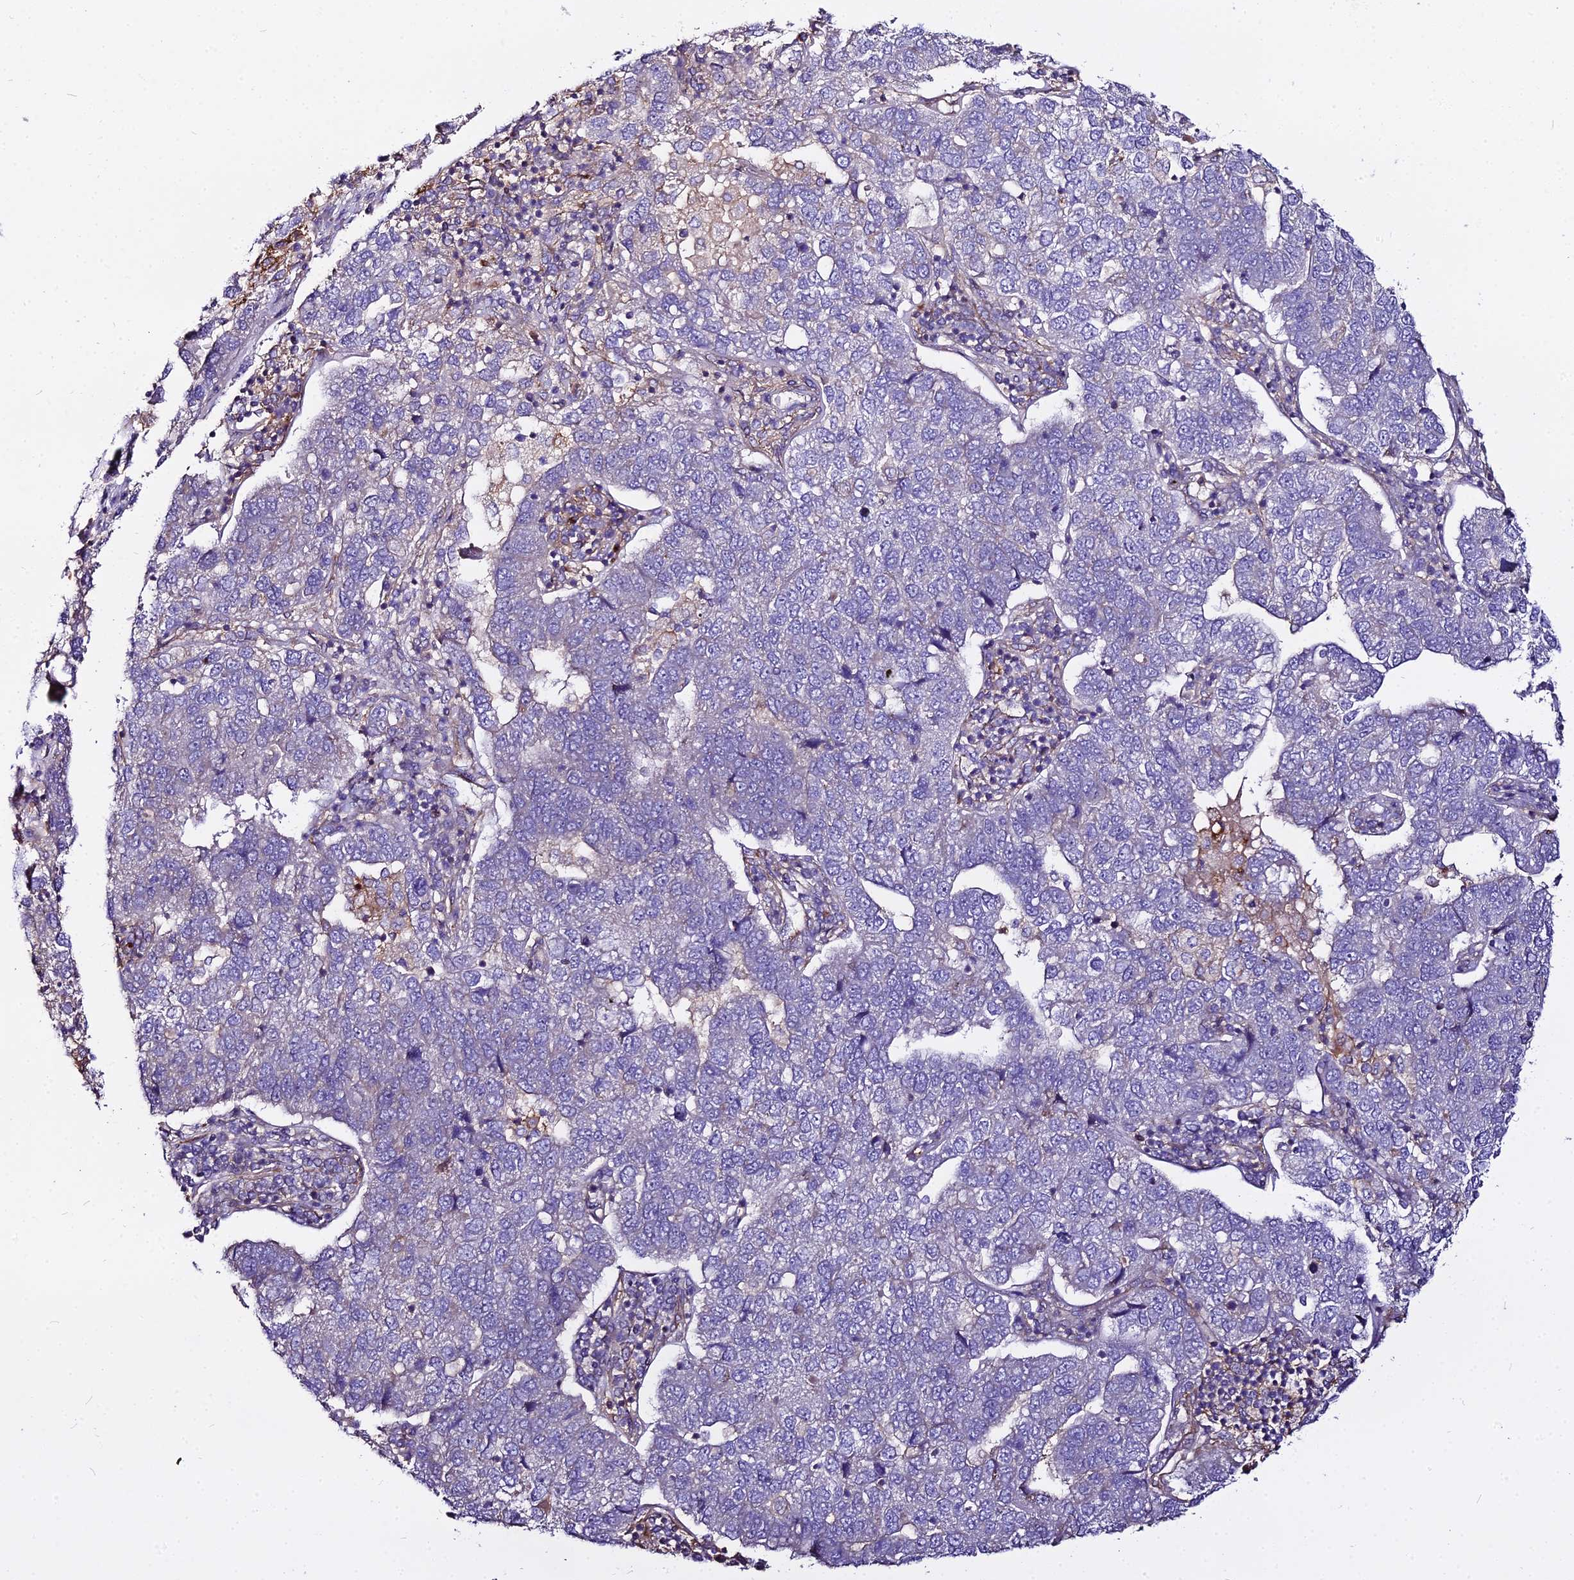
{"staining": {"intensity": "negative", "quantity": "none", "location": "none"}, "tissue": "pancreatic cancer", "cell_type": "Tumor cells", "image_type": "cancer", "snomed": [{"axis": "morphology", "description": "Adenocarcinoma, NOS"}, {"axis": "topography", "description": "Pancreas"}], "caption": "Immunohistochemistry photomicrograph of neoplastic tissue: pancreatic cancer (adenocarcinoma) stained with DAB (3,3'-diaminobenzidine) exhibits no significant protein positivity in tumor cells.", "gene": "GLYAT", "patient": {"sex": "female", "age": 61}}